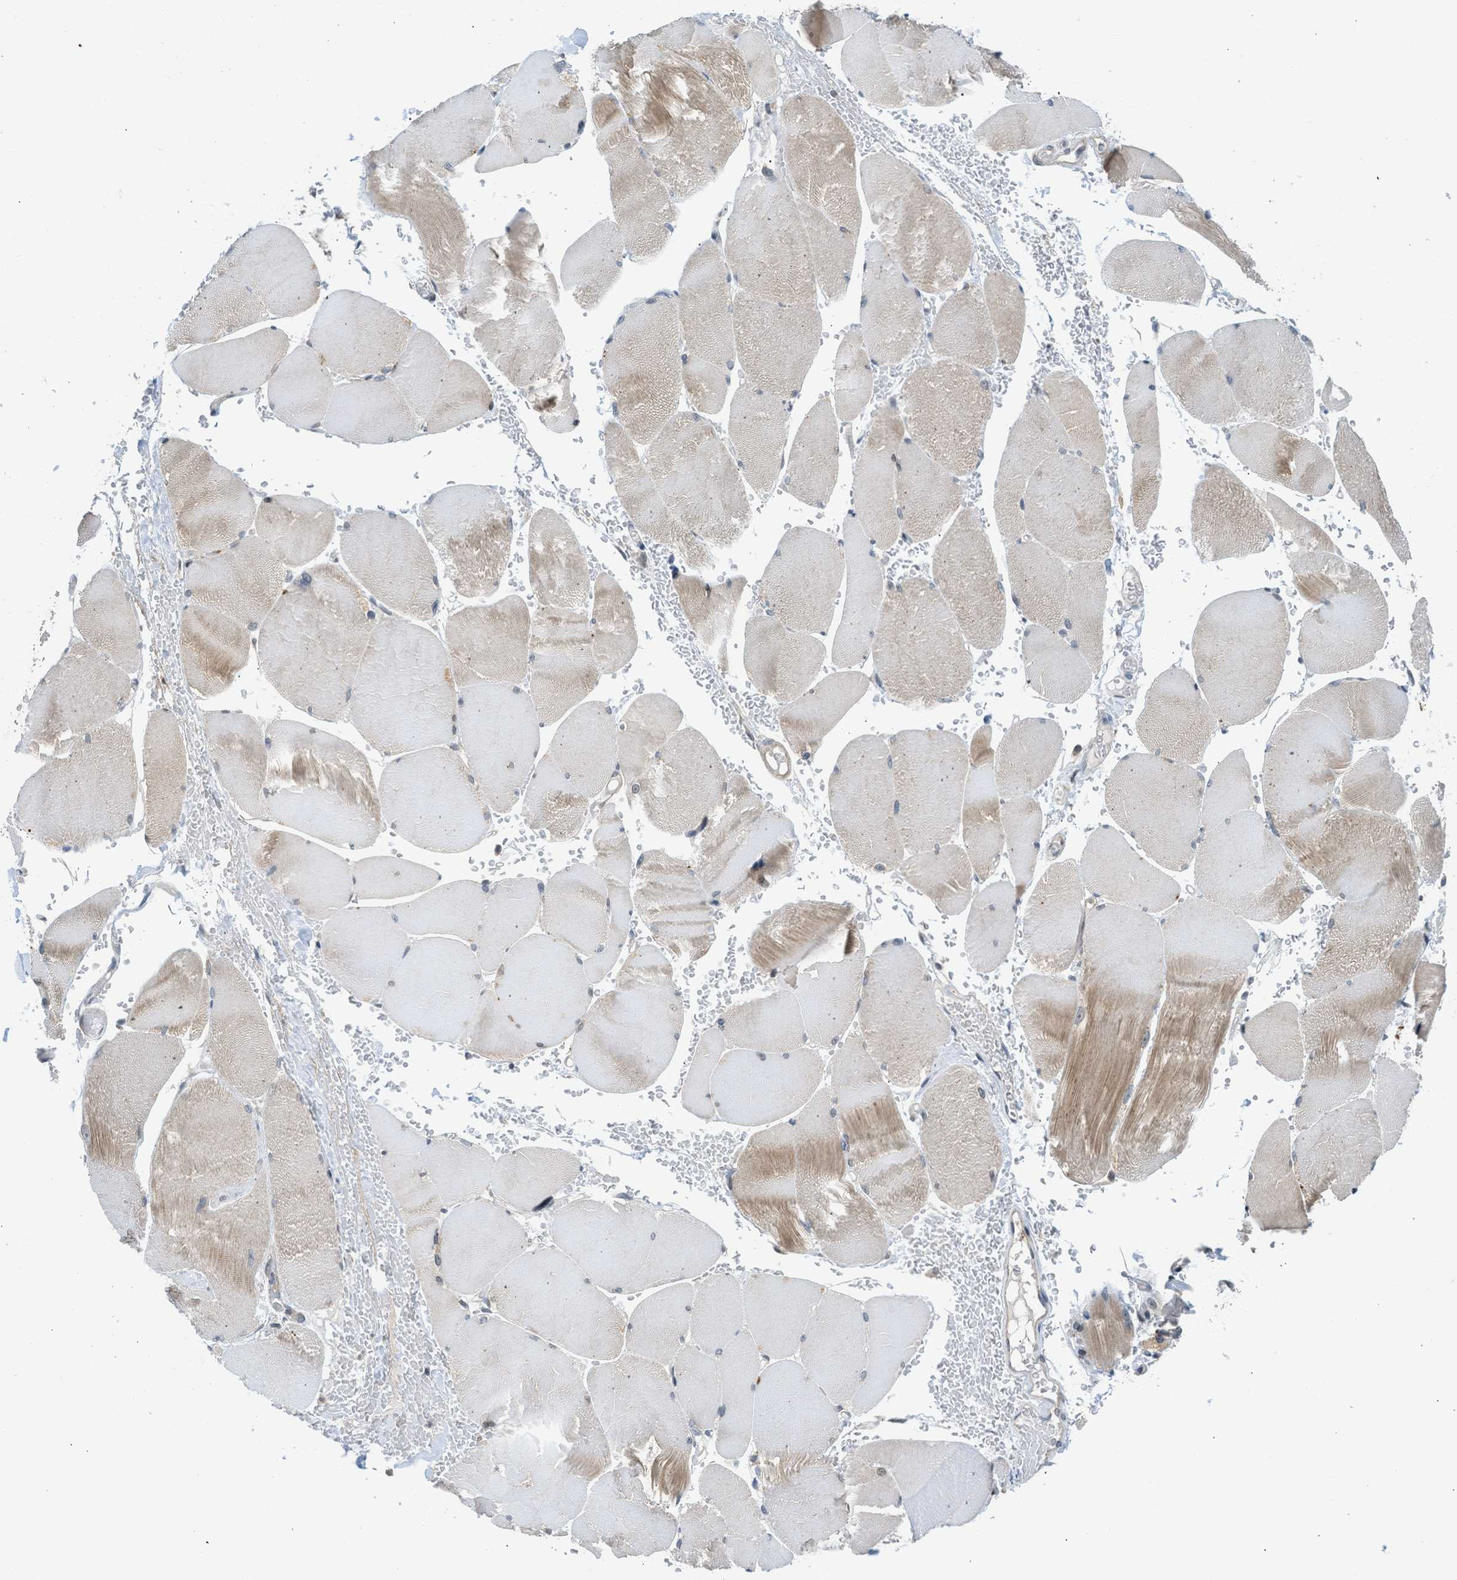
{"staining": {"intensity": "weak", "quantity": "25%-75%", "location": "cytoplasmic/membranous"}, "tissue": "skeletal muscle", "cell_type": "Myocytes", "image_type": "normal", "snomed": [{"axis": "morphology", "description": "Normal tissue, NOS"}, {"axis": "topography", "description": "Skin"}, {"axis": "topography", "description": "Skeletal muscle"}], "caption": "Protein expression analysis of normal skeletal muscle exhibits weak cytoplasmic/membranous positivity in about 25%-75% of myocytes. The staining is performed using DAB (3,3'-diaminobenzidine) brown chromogen to label protein expression. The nuclei are counter-stained blue using hematoxylin.", "gene": "TTBK2", "patient": {"sex": "male", "age": 83}}